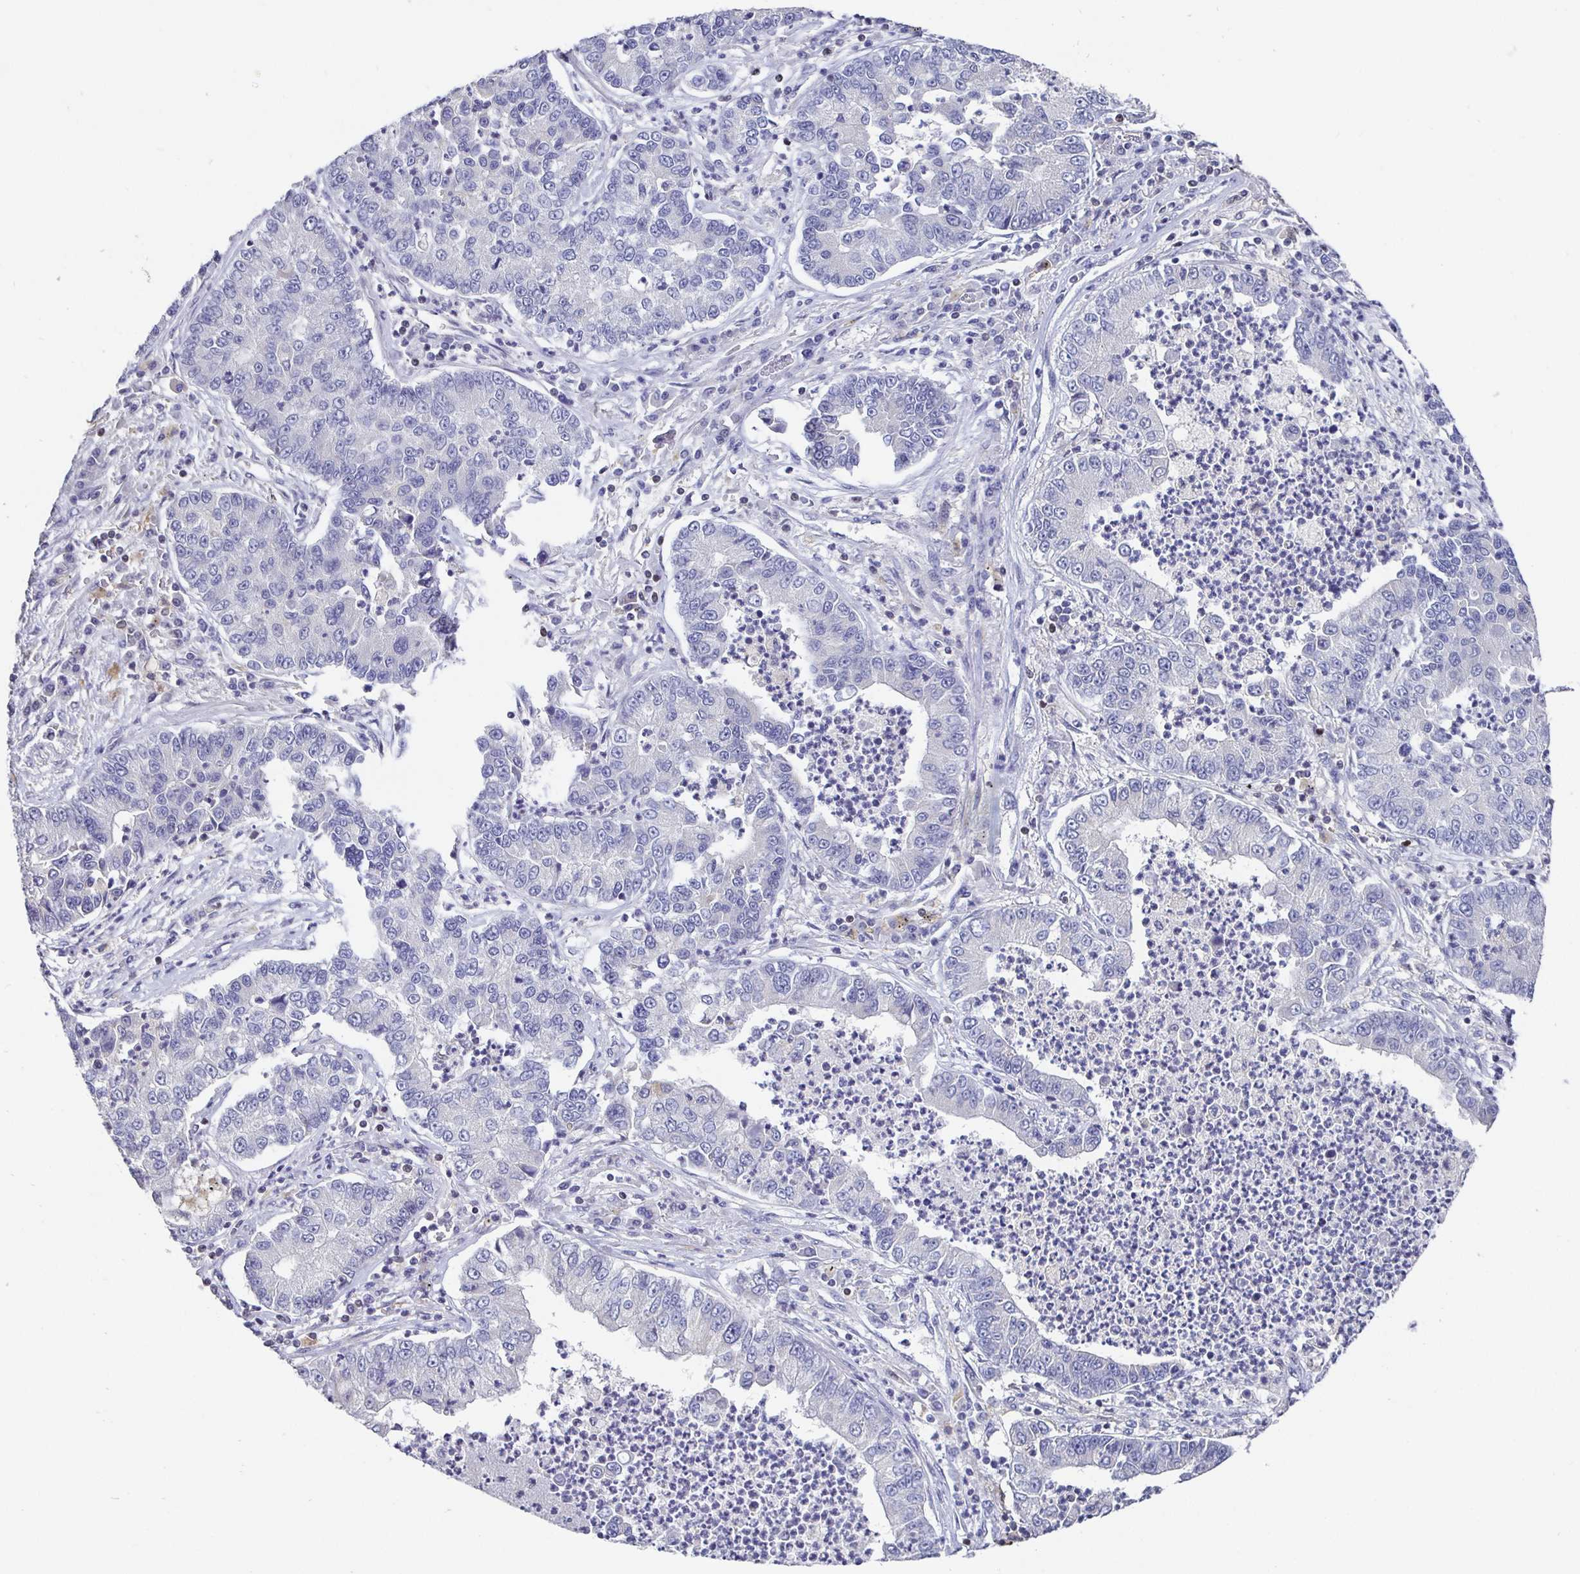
{"staining": {"intensity": "negative", "quantity": "none", "location": "none"}, "tissue": "lung cancer", "cell_type": "Tumor cells", "image_type": "cancer", "snomed": [{"axis": "morphology", "description": "Adenocarcinoma, NOS"}, {"axis": "topography", "description": "Lung"}], "caption": "Immunohistochemistry of lung cancer (adenocarcinoma) exhibits no staining in tumor cells. (IHC, brightfield microscopy, high magnification).", "gene": "SATB1", "patient": {"sex": "female", "age": 57}}